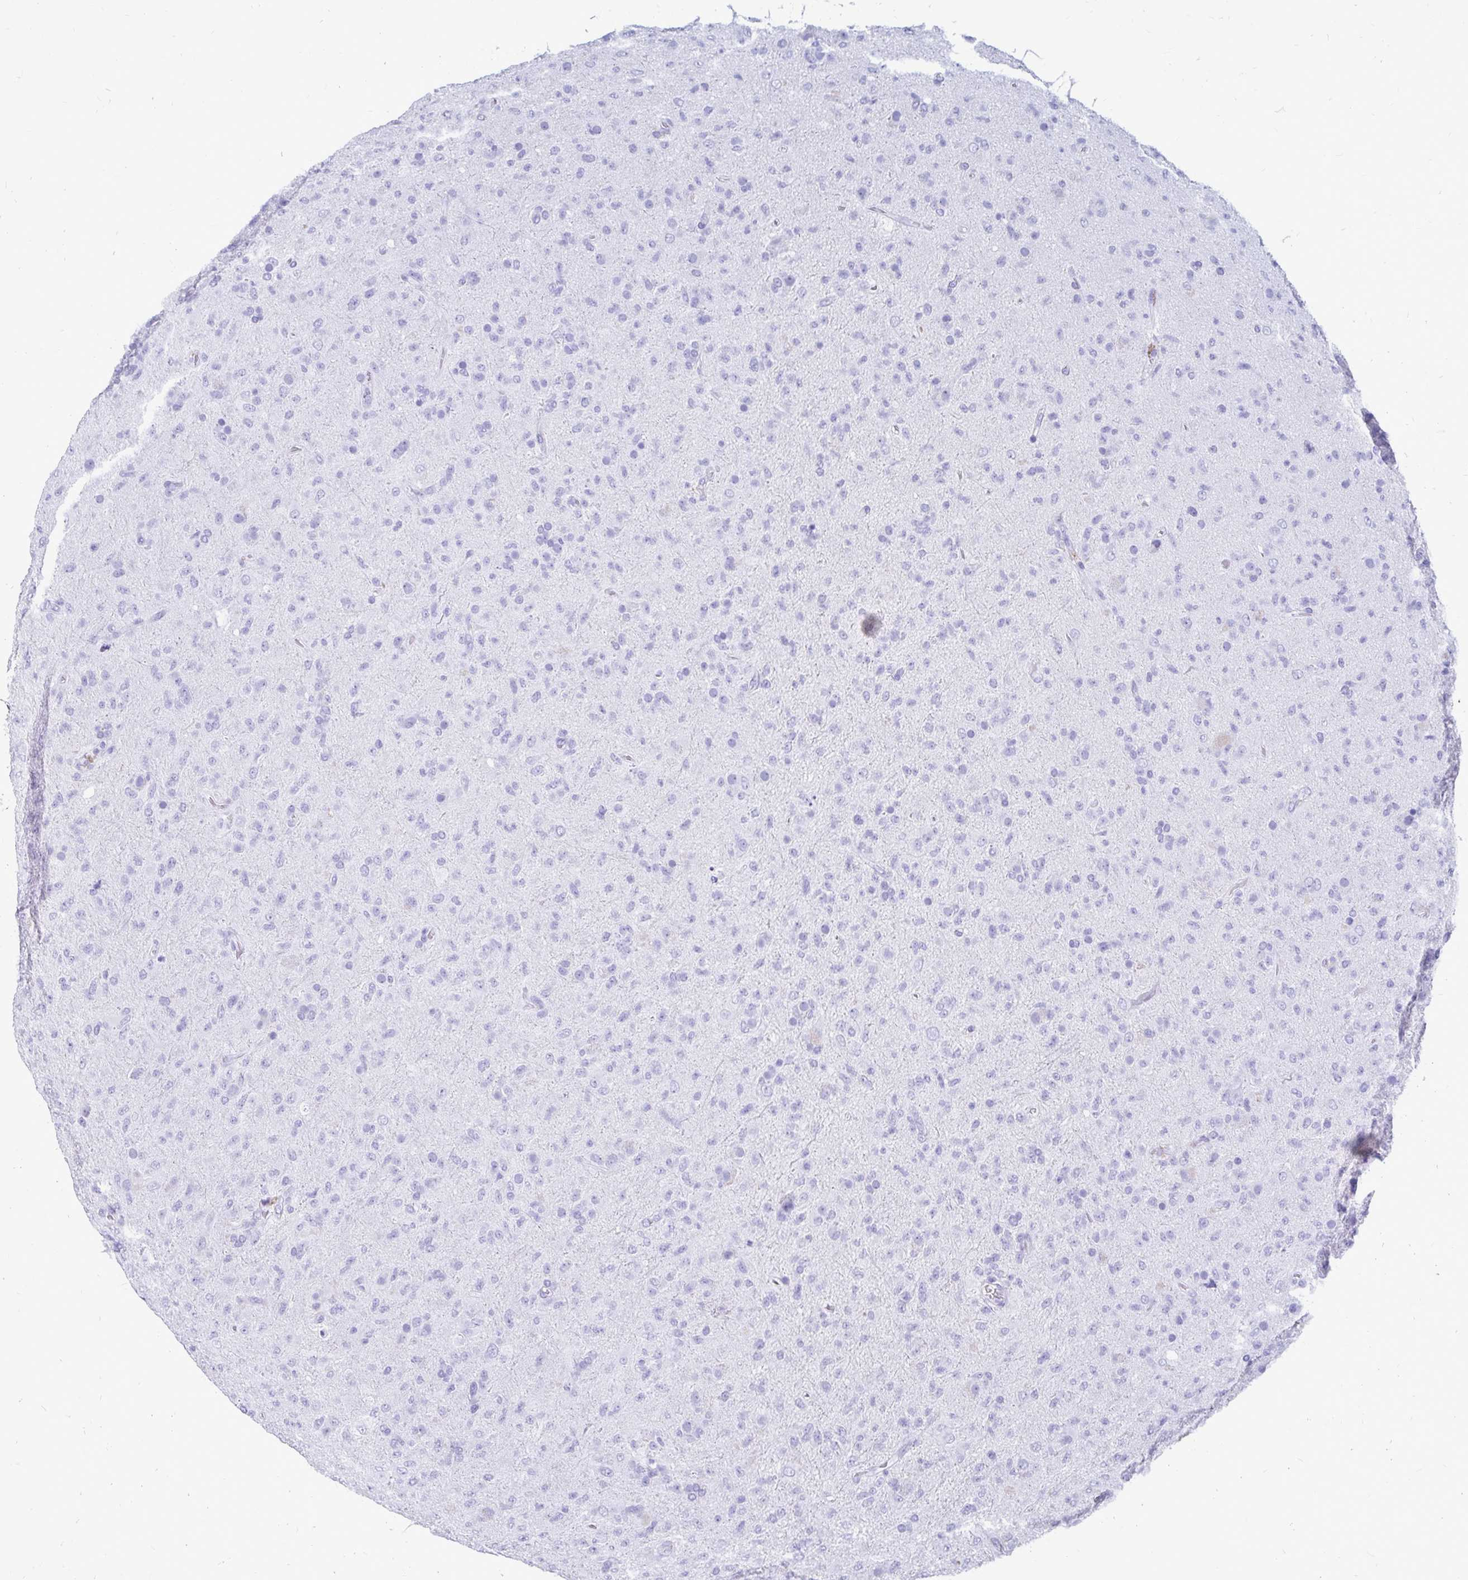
{"staining": {"intensity": "negative", "quantity": "none", "location": "none"}, "tissue": "glioma", "cell_type": "Tumor cells", "image_type": "cancer", "snomed": [{"axis": "morphology", "description": "Glioma, malignant, Low grade"}, {"axis": "topography", "description": "Brain"}], "caption": "An immunohistochemistry image of glioma is shown. There is no staining in tumor cells of glioma.", "gene": "OR10R2", "patient": {"sex": "male", "age": 65}}